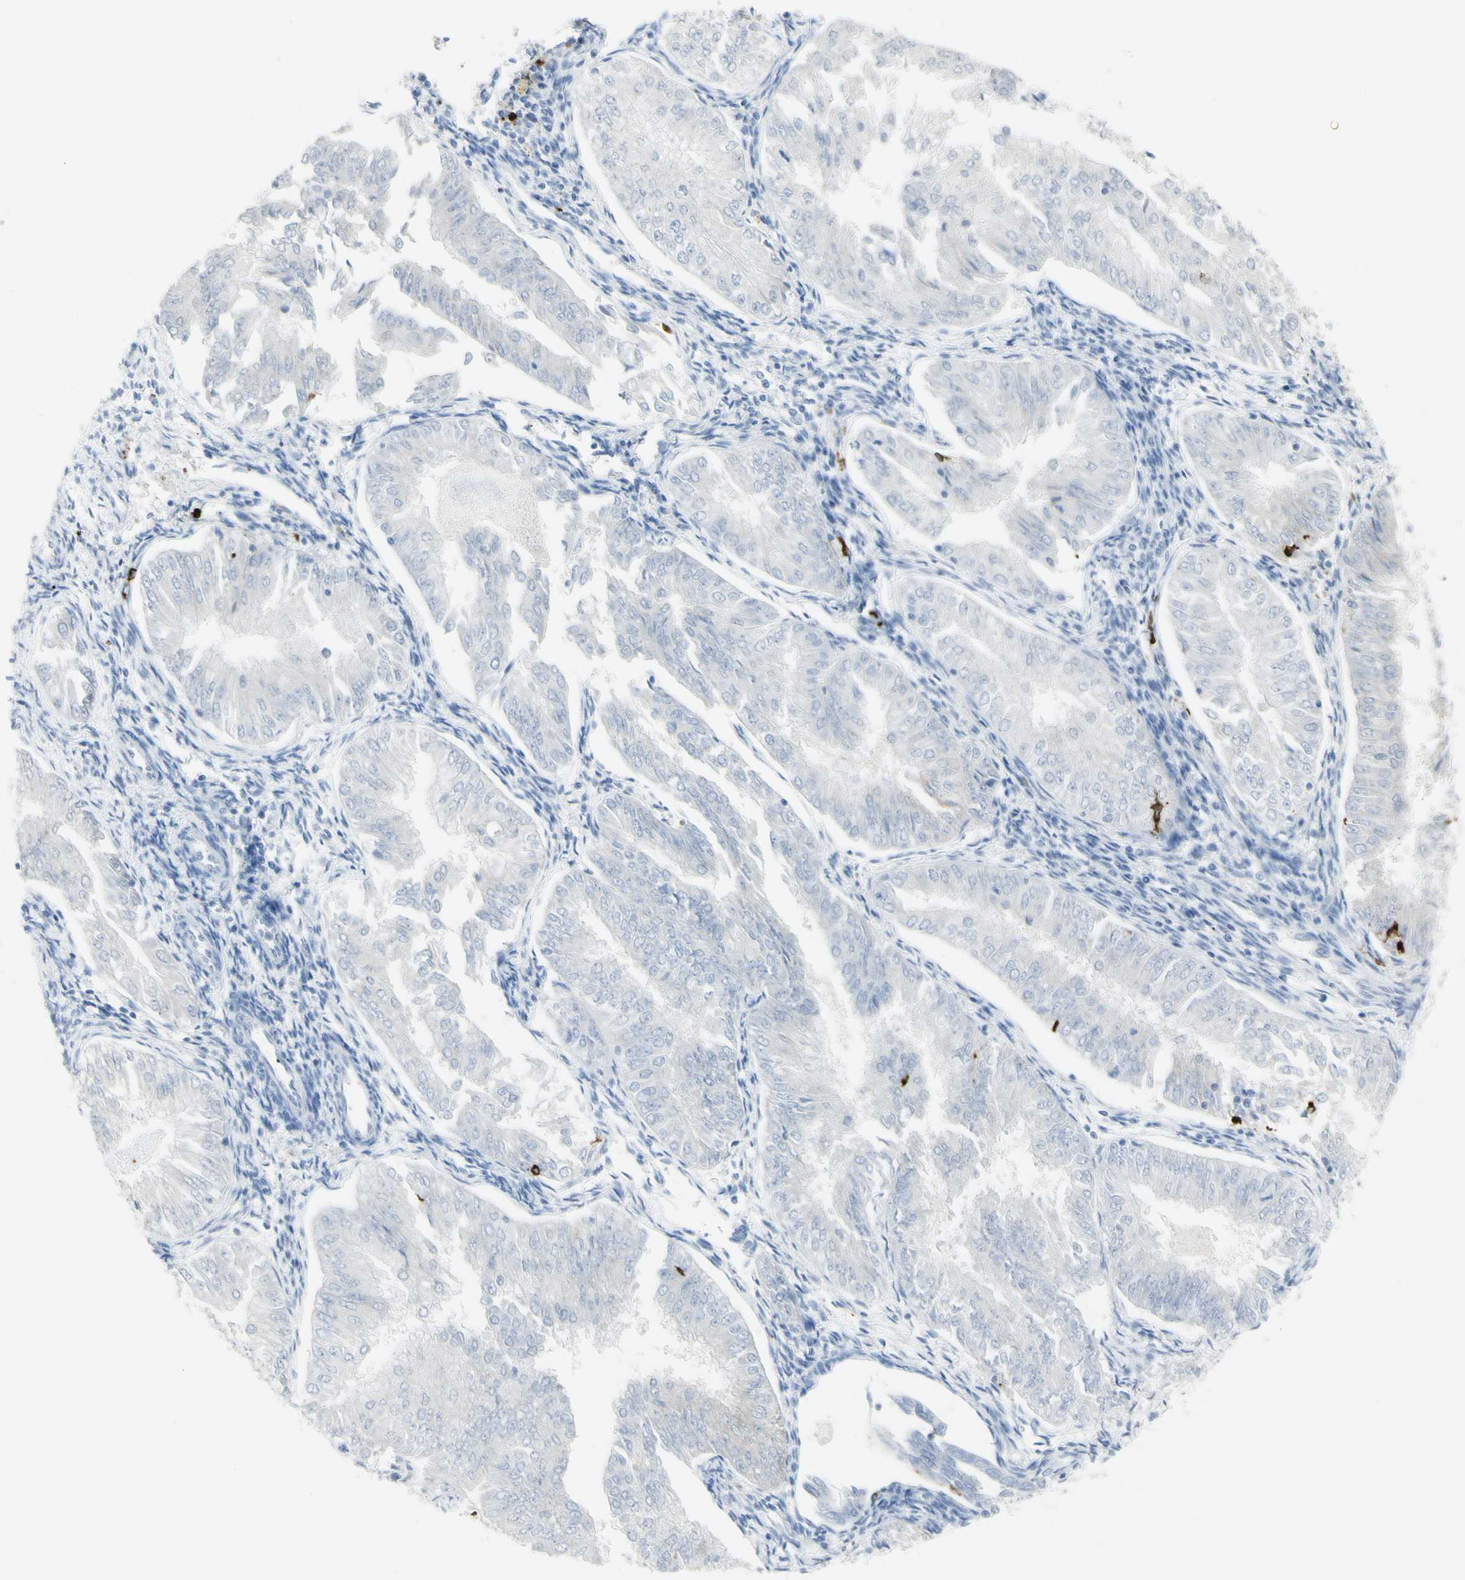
{"staining": {"intensity": "negative", "quantity": "none", "location": "none"}, "tissue": "endometrial cancer", "cell_type": "Tumor cells", "image_type": "cancer", "snomed": [{"axis": "morphology", "description": "Adenocarcinoma, NOS"}, {"axis": "topography", "description": "Endometrium"}], "caption": "Immunohistochemistry micrograph of neoplastic tissue: endometrial cancer stained with DAB displays no significant protein positivity in tumor cells.", "gene": "CD207", "patient": {"sex": "female", "age": 53}}